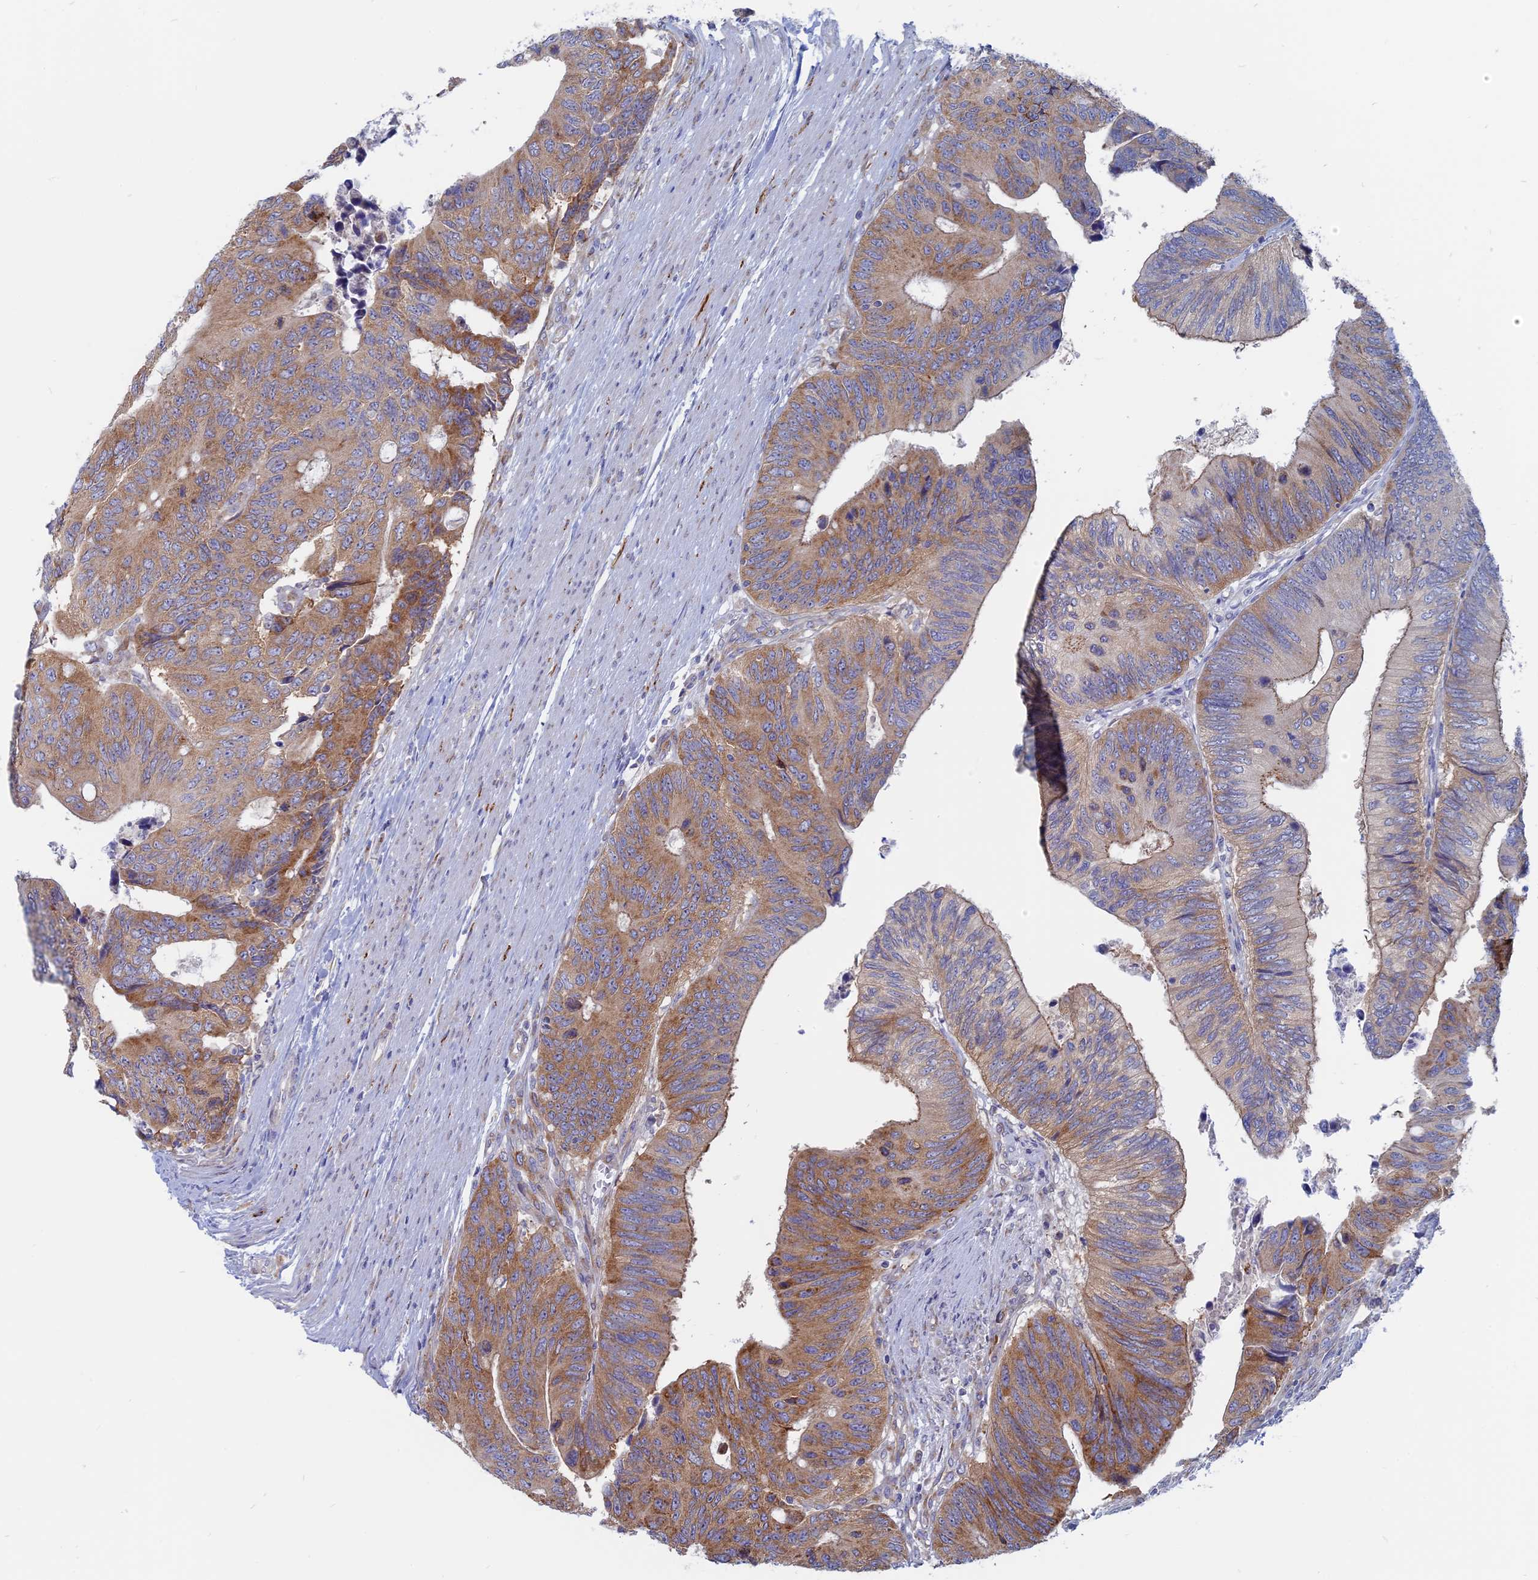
{"staining": {"intensity": "moderate", "quantity": ">75%", "location": "cytoplasmic/membranous"}, "tissue": "colorectal cancer", "cell_type": "Tumor cells", "image_type": "cancer", "snomed": [{"axis": "morphology", "description": "Adenocarcinoma, NOS"}, {"axis": "topography", "description": "Colon"}], "caption": "A brown stain highlights moderate cytoplasmic/membranous staining of a protein in colorectal cancer tumor cells.", "gene": "TBC1D30", "patient": {"sex": "male", "age": 87}}